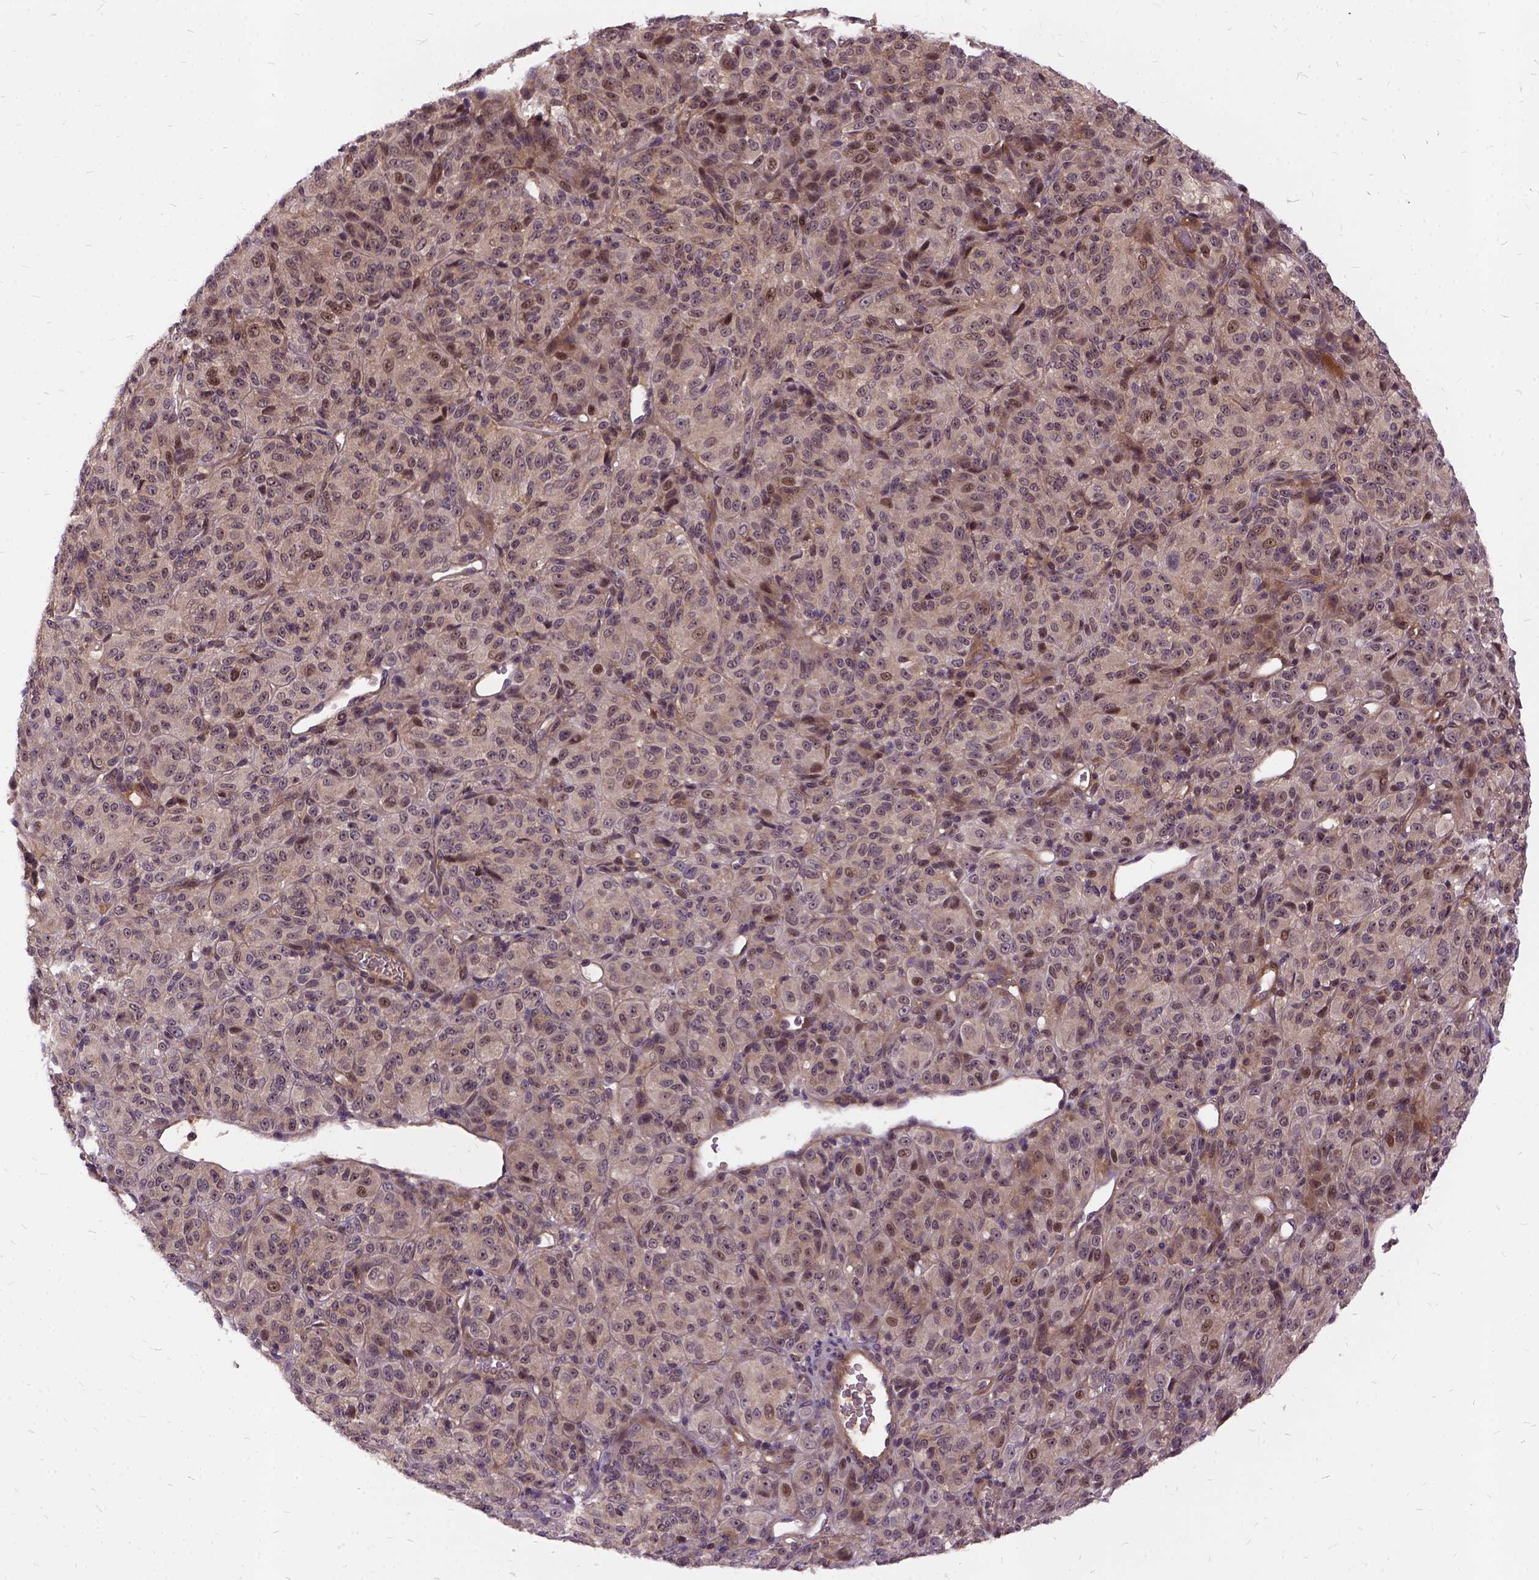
{"staining": {"intensity": "moderate", "quantity": "<25%", "location": "cytoplasmic/membranous"}, "tissue": "melanoma", "cell_type": "Tumor cells", "image_type": "cancer", "snomed": [{"axis": "morphology", "description": "Malignant melanoma, Metastatic site"}, {"axis": "topography", "description": "Brain"}], "caption": "The immunohistochemical stain labels moderate cytoplasmic/membranous positivity in tumor cells of malignant melanoma (metastatic site) tissue. The protein is shown in brown color, while the nuclei are stained blue.", "gene": "ILRUN", "patient": {"sex": "female", "age": 56}}